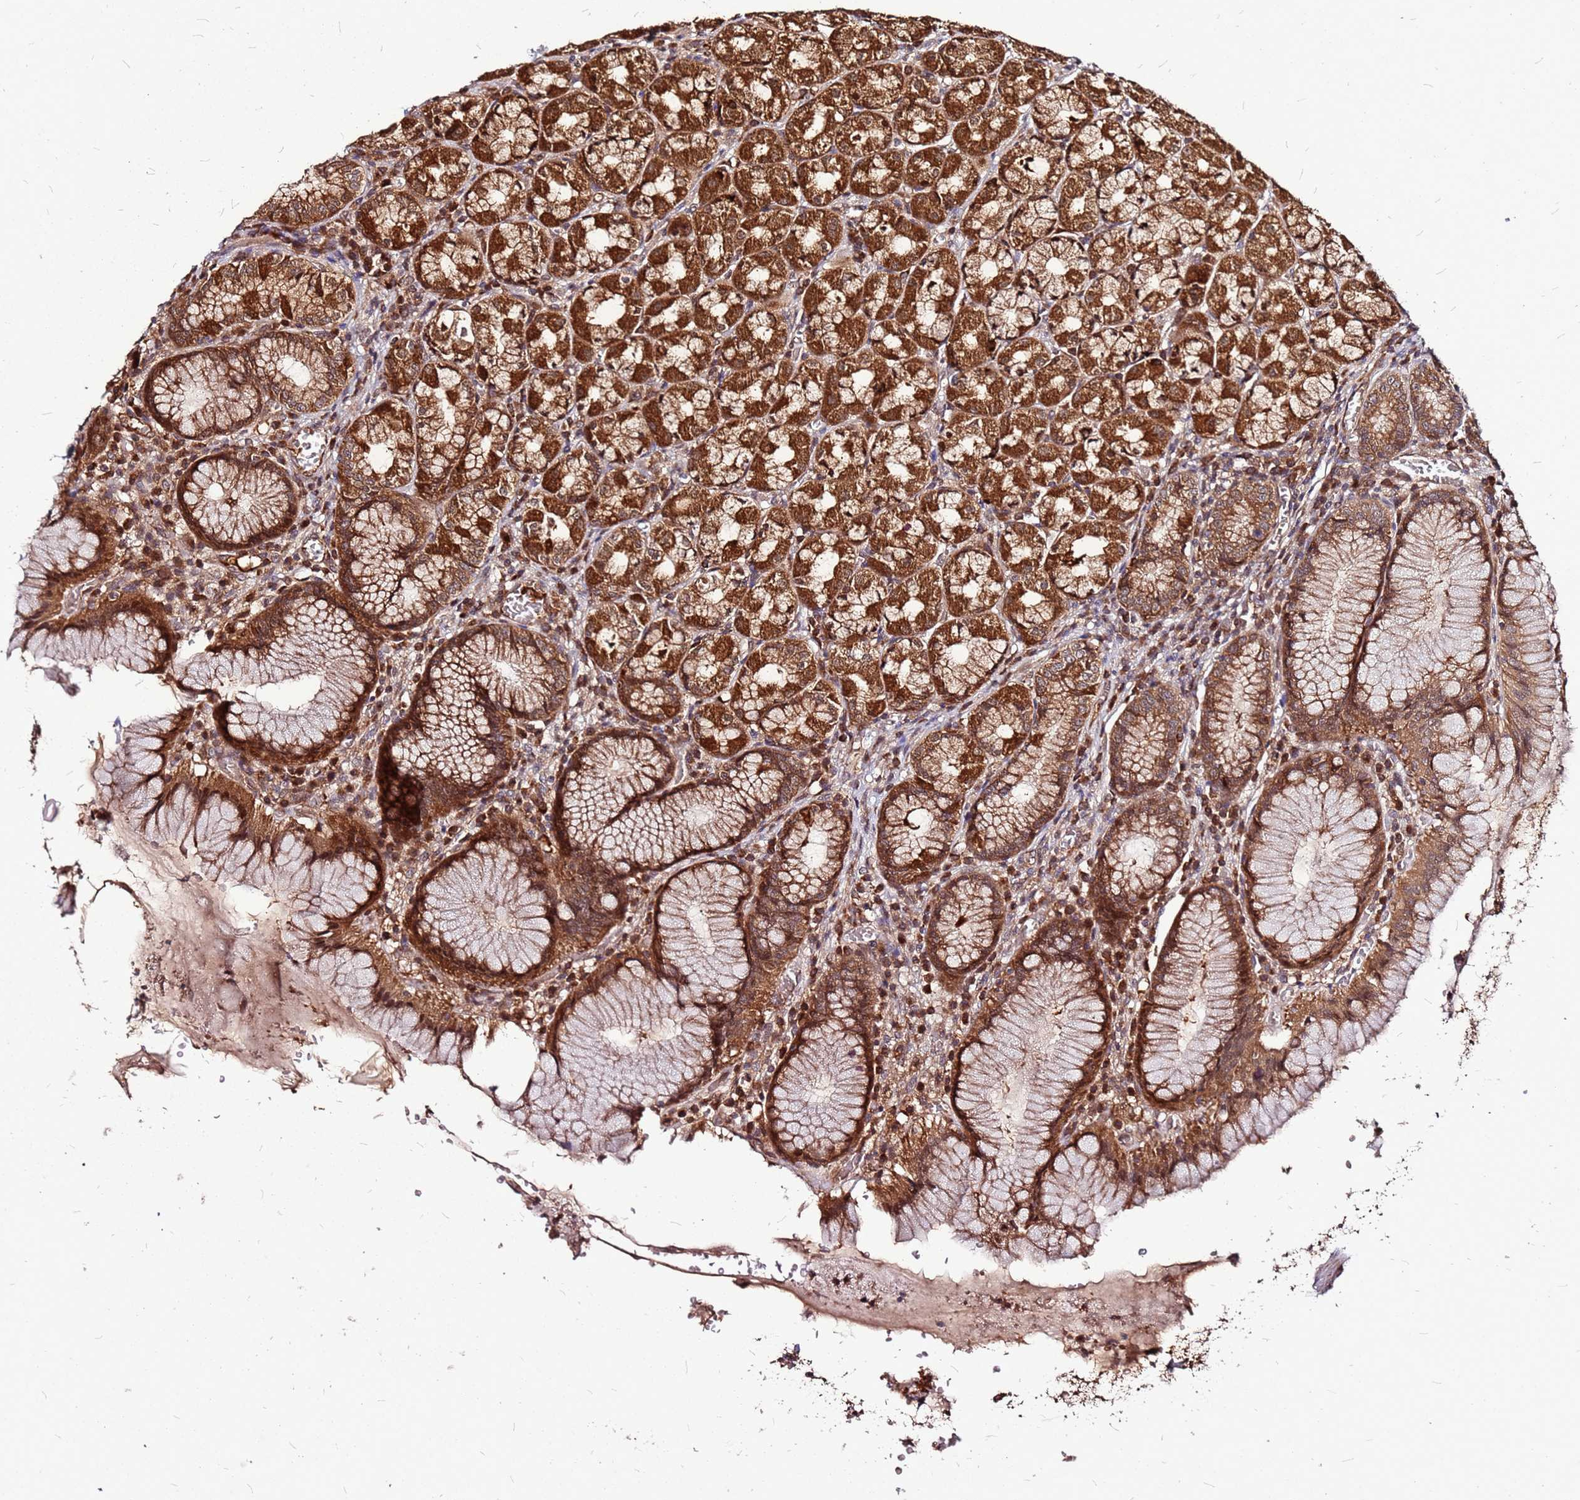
{"staining": {"intensity": "strong", "quantity": ">75%", "location": "cytoplasmic/membranous"}, "tissue": "stomach", "cell_type": "Glandular cells", "image_type": "normal", "snomed": [{"axis": "morphology", "description": "Normal tissue, NOS"}, {"axis": "topography", "description": "Stomach"}], "caption": "A brown stain shows strong cytoplasmic/membranous positivity of a protein in glandular cells of unremarkable human stomach.", "gene": "LYPLAL1", "patient": {"sex": "male", "age": 55}}